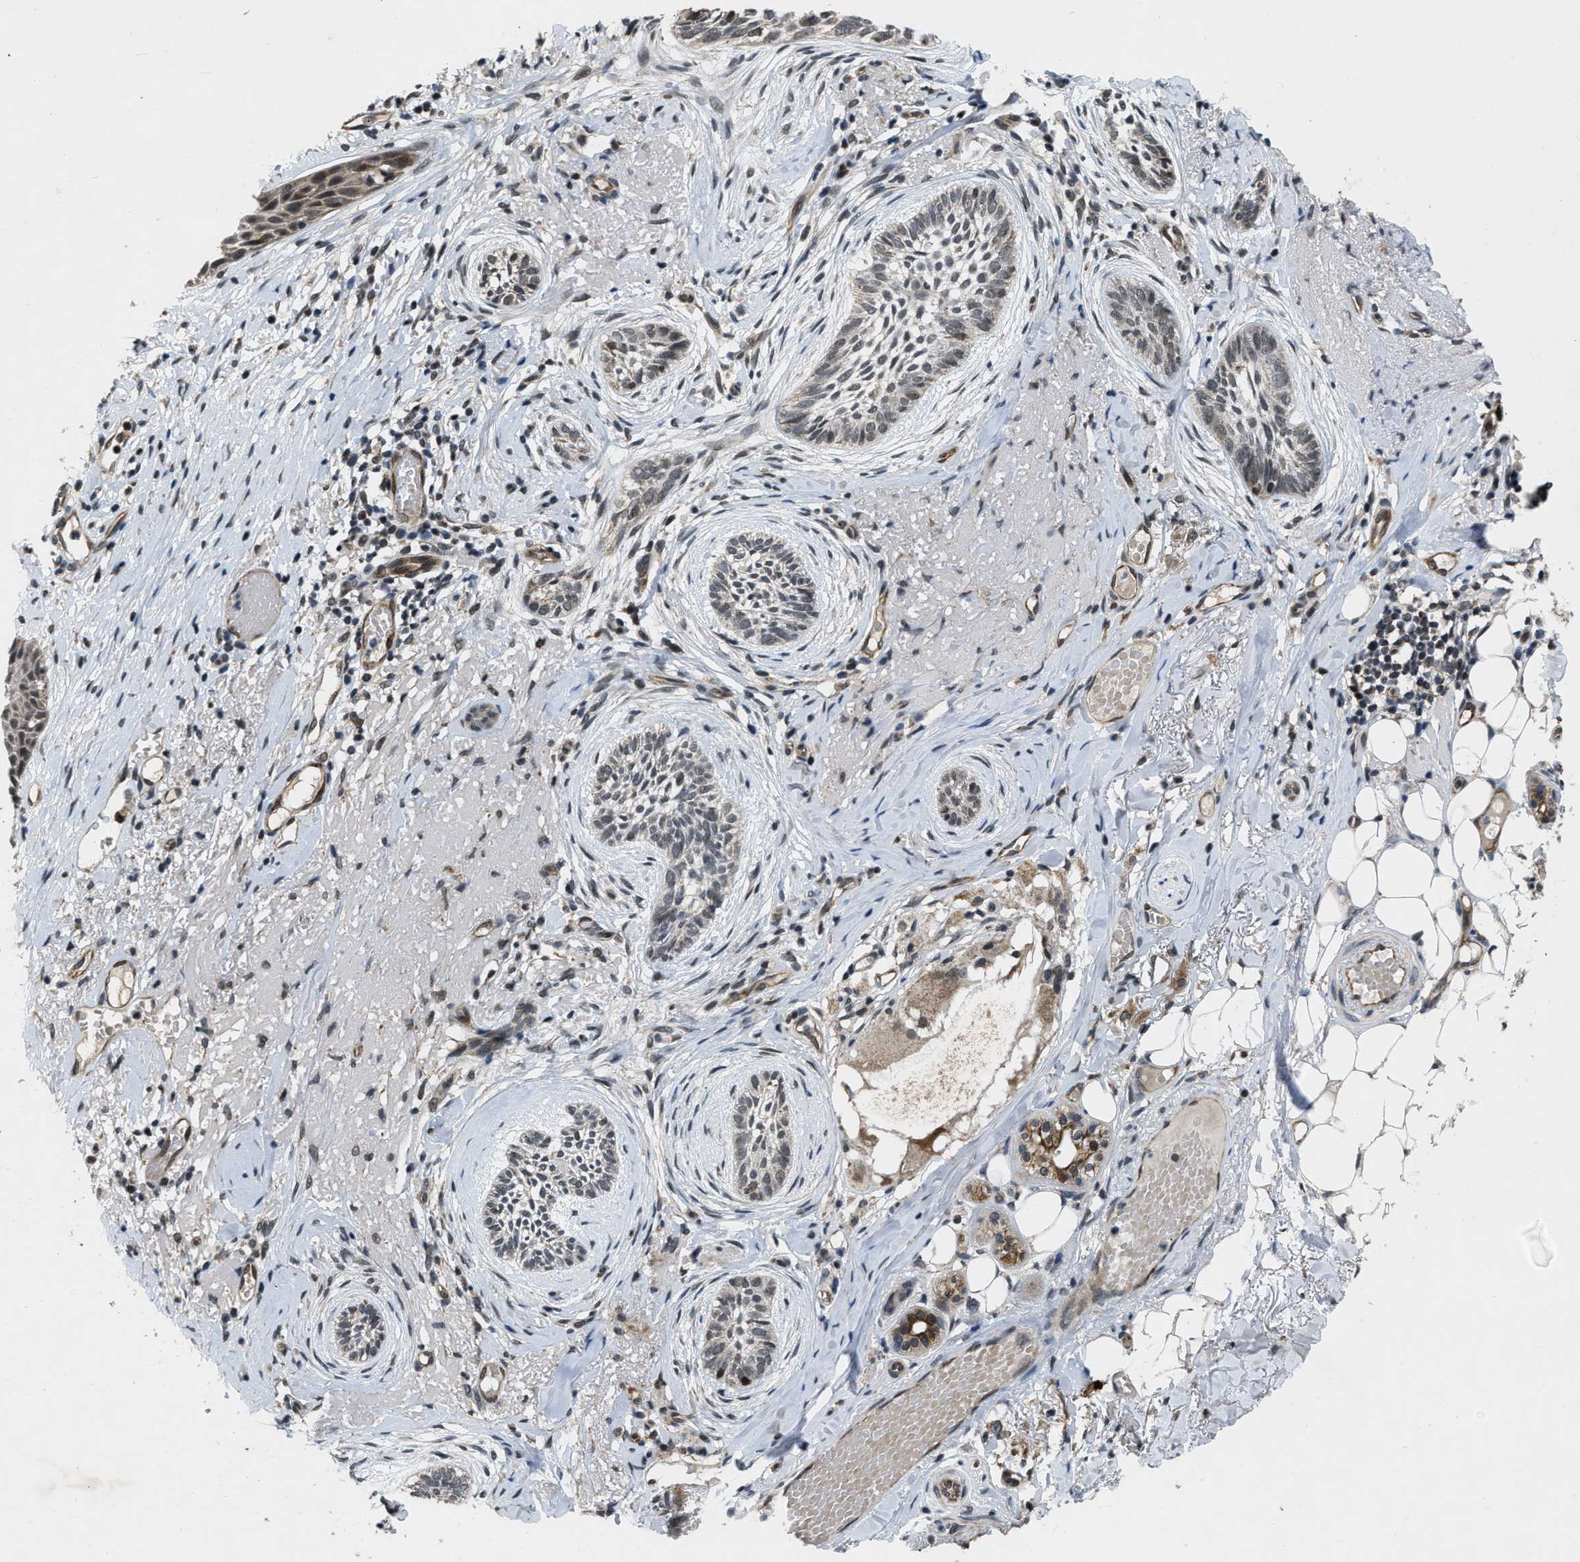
{"staining": {"intensity": "weak", "quantity": "<25%", "location": "nuclear"}, "tissue": "skin cancer", "cell_type": "Tumor cells", "image_type": "cancer", "snomed": [{"axis": "morphology", "description": "Basal cell carcinoma"}, {"axis": "topography", "description": "Skin"}], "caption": "There is no significant positivity in tumor cells of skin cancer (basal cell carcinoma).", "gene": "ZNHIT1", "patient": {"sex": "female", "age": 88}}